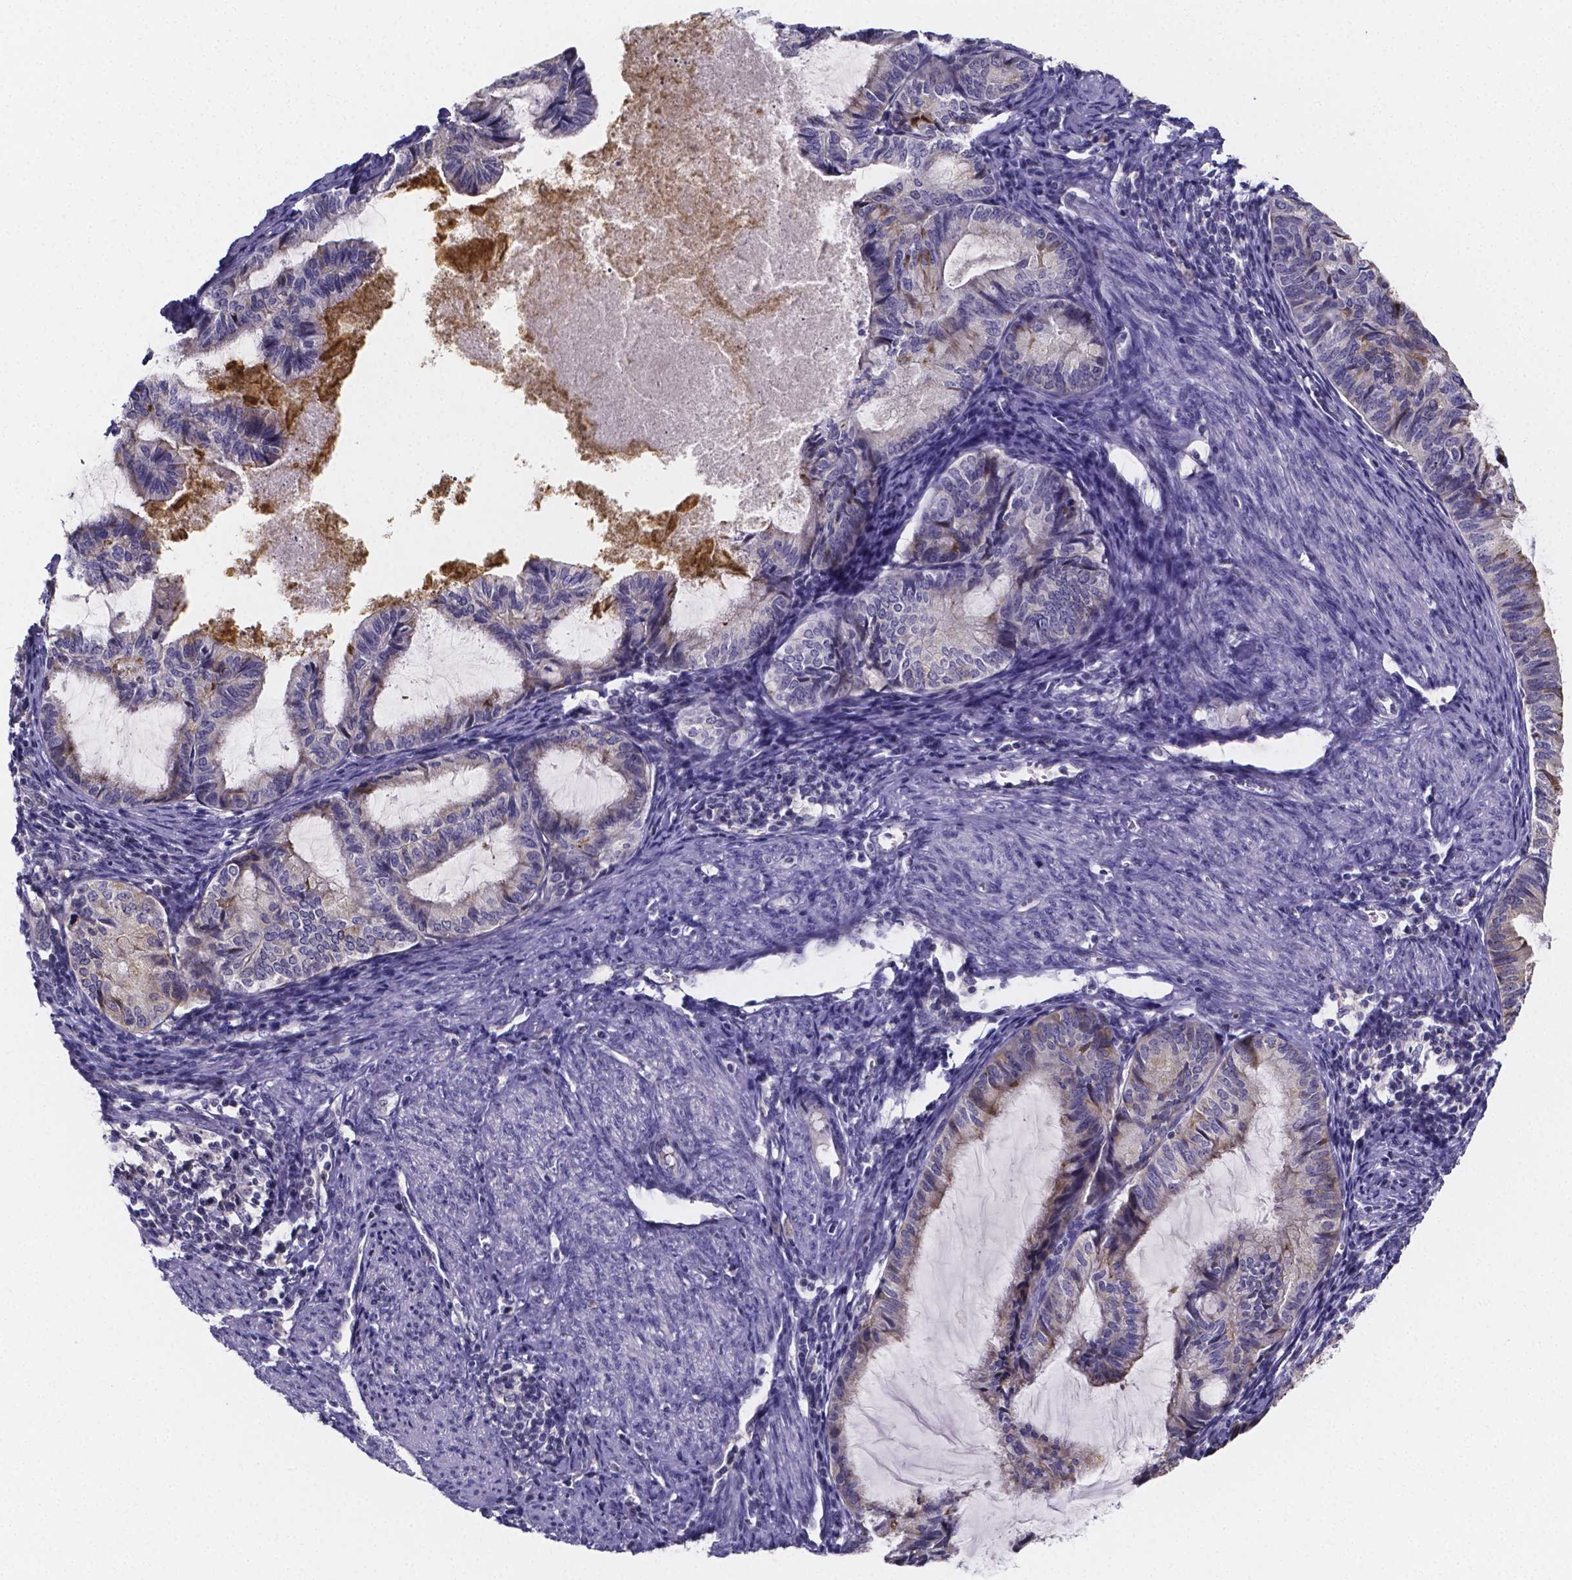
{"staining": {"intensity": "negative", "quantity": "none", "location": "none"}, "tissue": "endometrial cancer", "cell_type": "Tumor cells", "image_type": "cancer", "snomed": [{"axis": "morphology", "description": "Adenocarcinoma, NOS"}, {"axis": "topography", "description": "Endometrium"}], "caption": "Protein analysis of endometrial adenocarcinoma demonstrates no significant positivity in tumor cells.", "gene": "IZUMO1", "patient": {"sex": "female", "age": 86}}